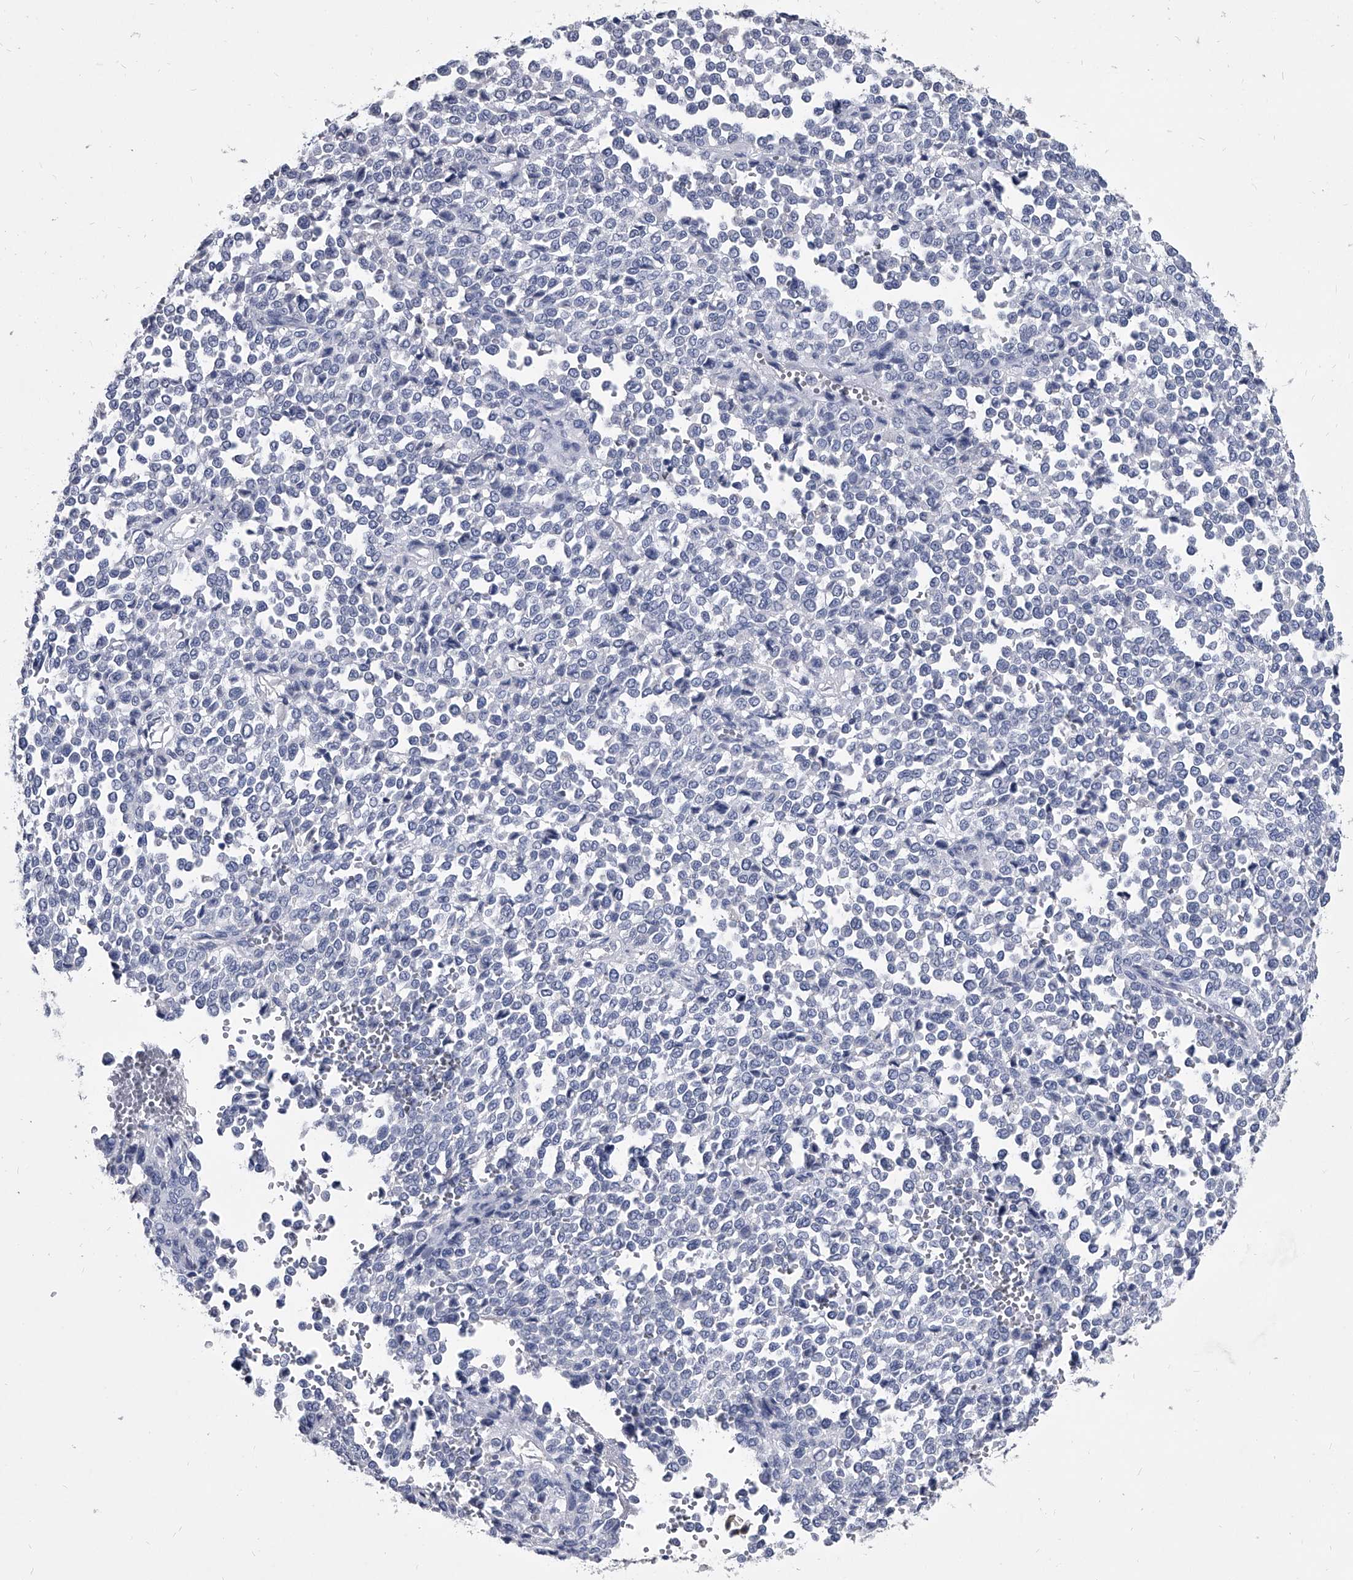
{"staining": {"intensity": "negative", "quantity": "none", "location": "none"}, "tissue": "melanoma", "cell_type": "Tumor cells", "image_type": "cancer", "snomed": [{"axis": "morphology", "description": "Malignant melanoma, Metastatic site"}, {"axis": "topography", "description": "Pancreas"}], "caption": "A high-resolution image shows immunohistochemistry (IHC) staining of malignant melanoma (metastatic site), which exhibits no significant staining in tumor cells. (DAB IHC, high magnification).", "gene": "BCAS1", "patient": {"sex": "female", "age": 30}}